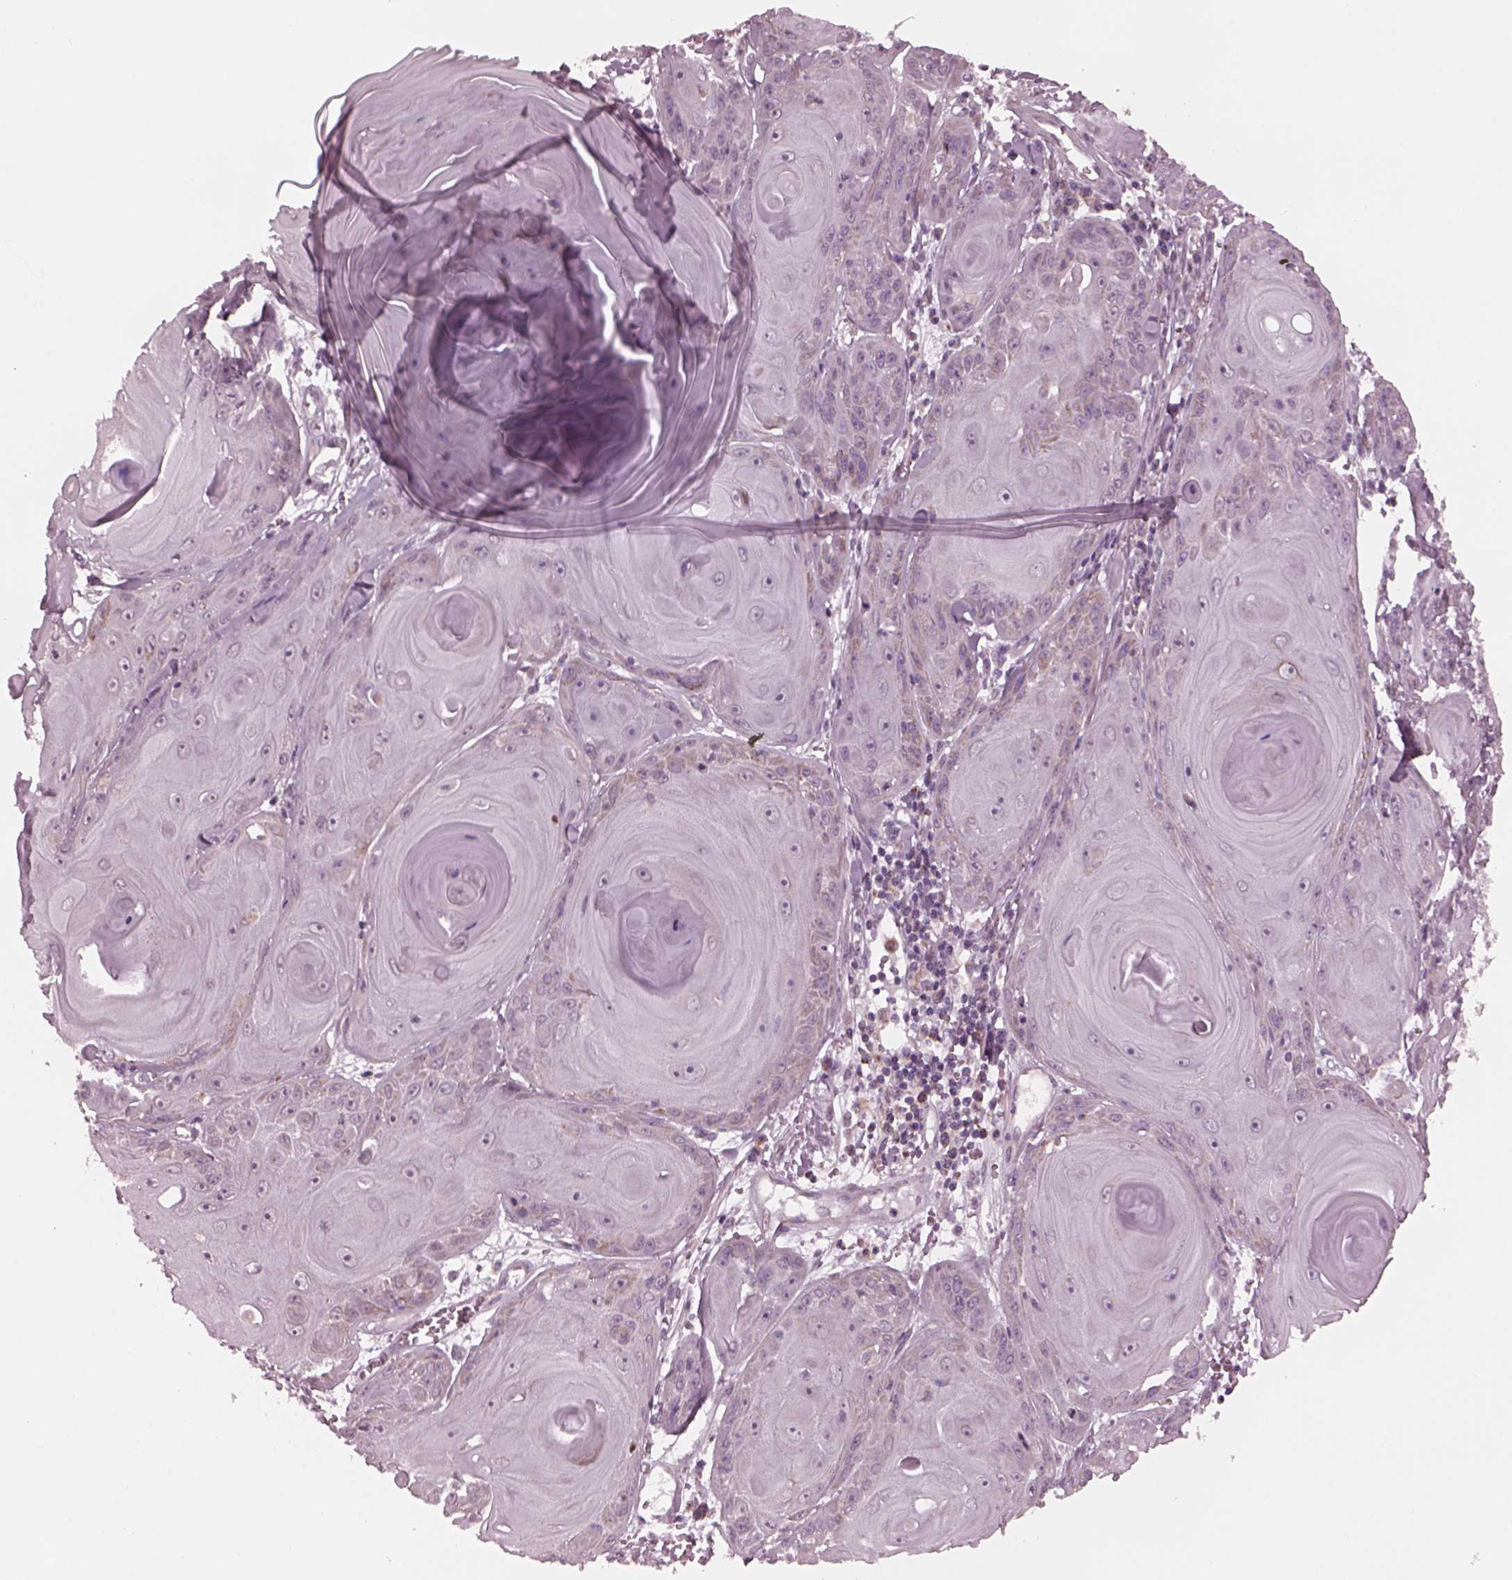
{"staining": {"intensity": "weak", "quantity": "<25%", "location": "cytoplasmic/membranous"}, "tissue": "skin cancer", "cell_type": "Tumor cells", "image_type": "cancer", "snomed": [{"axis": "morphology", "description": "Squamous cell carcinoma, NOS"}, {"axis": "topography", "description": "Skin"}, {"axis": "topography", "description": "Vulva"}], "caption": "Photomicrograph shows no significant protein staining in tumor cells of skin cancer (squamous cell carcinoma).", "gene": "CELSR3", "patient": {"sex": "female", "age": 85}}